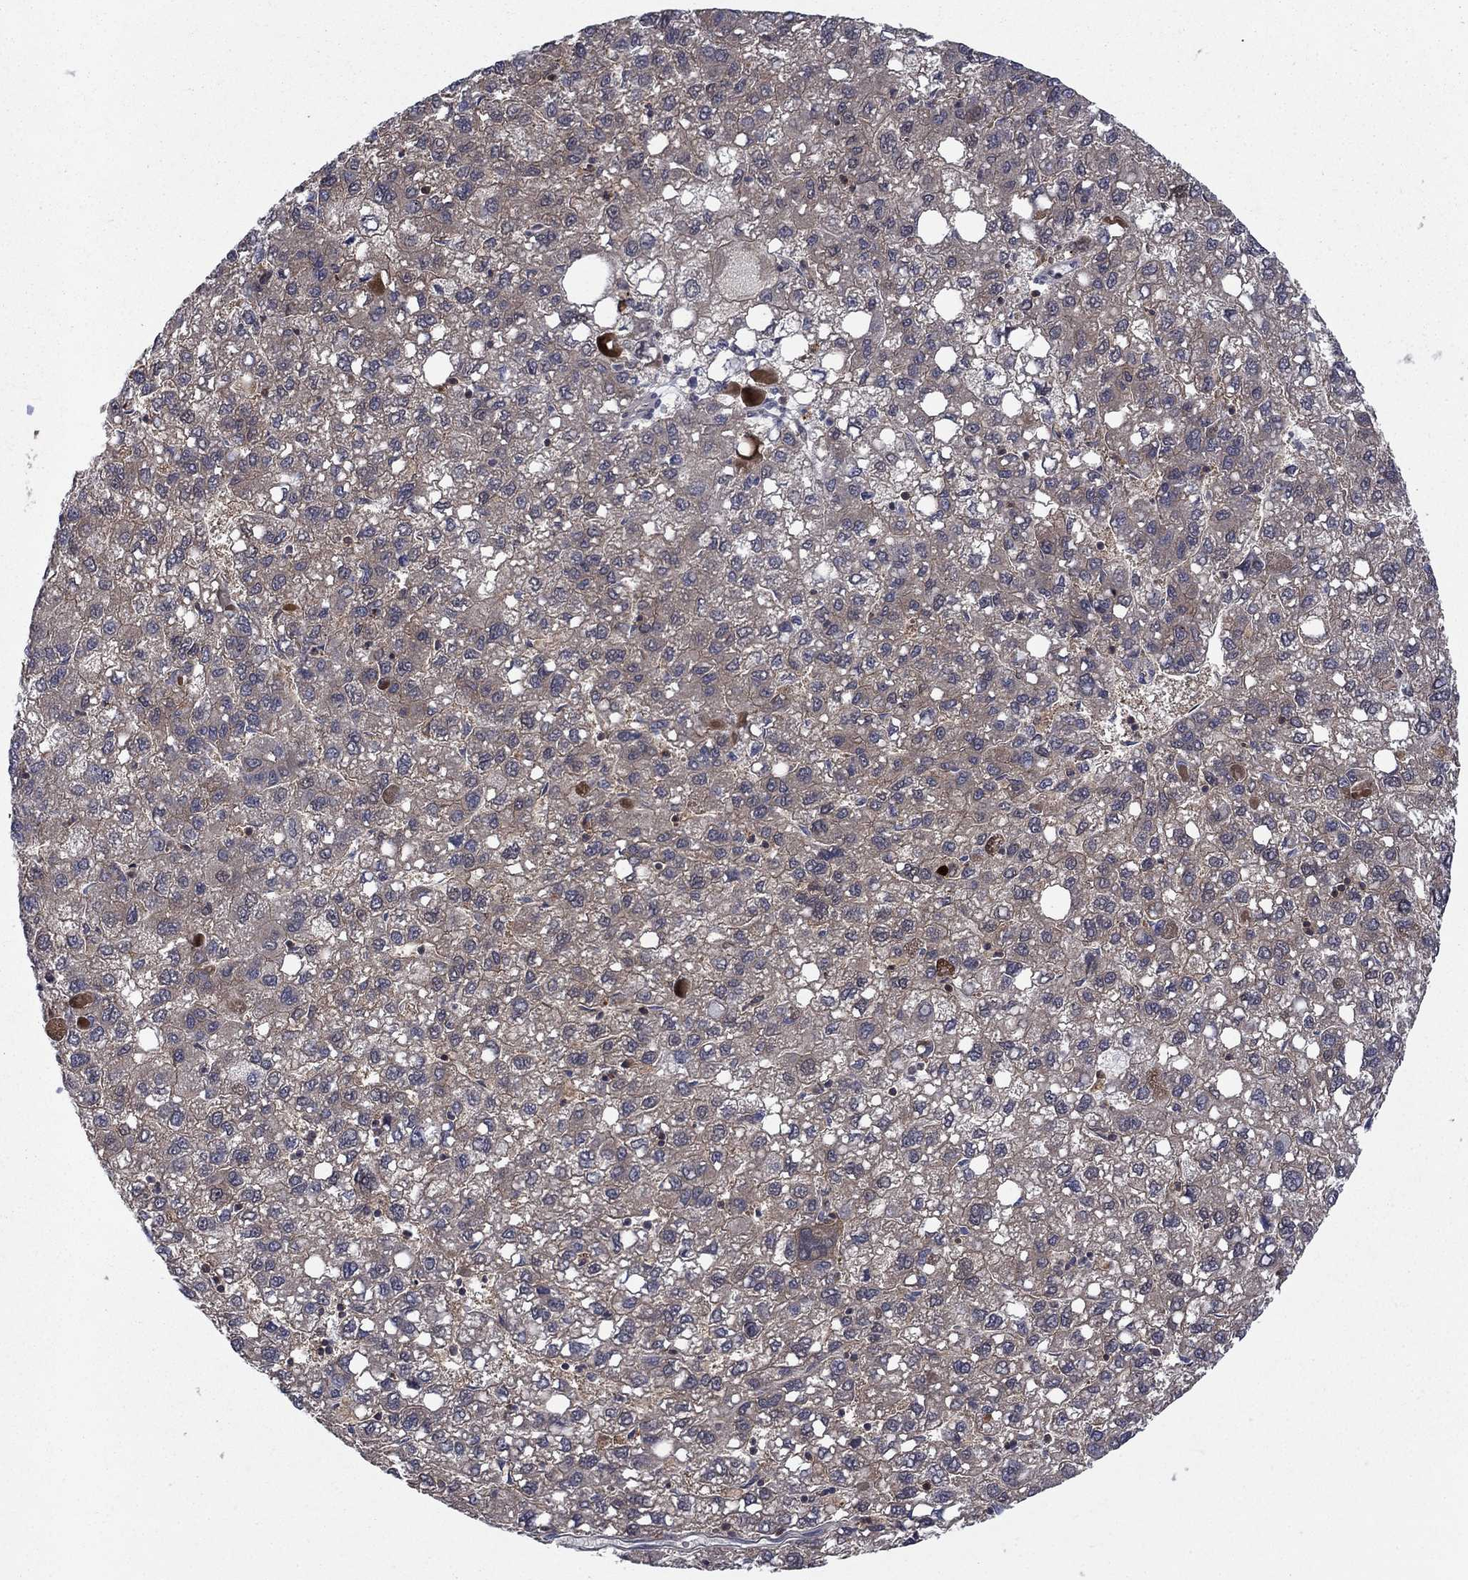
{"staining": {"intensity": "negative", "quantity": "none", "location": "none"}, "tissue": "liver cancer", "cell_type": "Tumor cells", "image_type": "cancer", "snomed": [{"axis": "morphology", "description": "Carcinoma, Hepatocellular, NOS"}, {"axis": "topography", "description": "Liver"}], "caption": "Tumor cells show no significant protein staining in liver cancer (hepatocellular carcinoma).", "gene": "IAH1", "patient": {"sex": "female", "age": 82}}